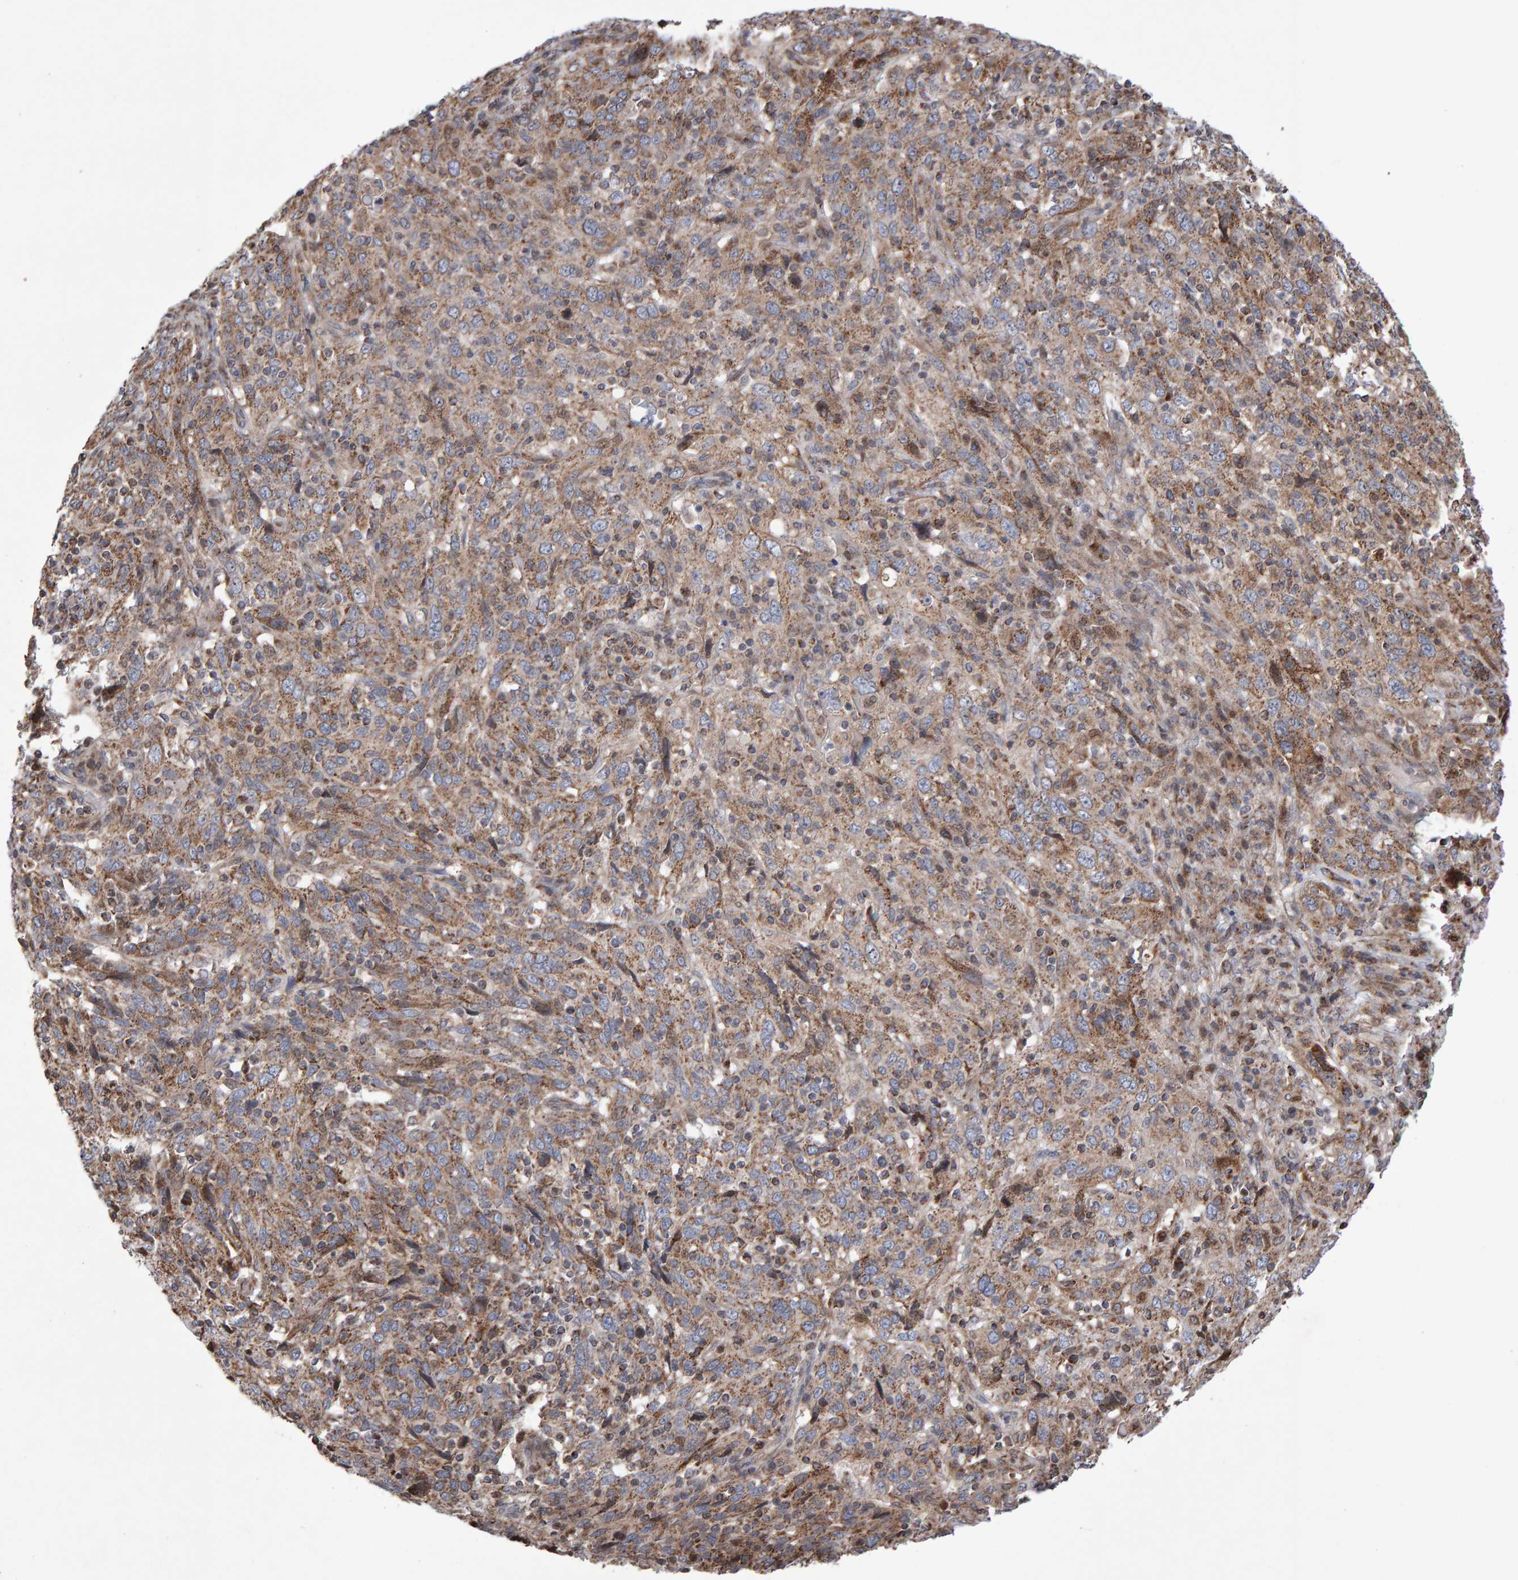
{"staining": {"intensity": "weak", "quantity": ">75%", "location": "cytoplasmic/membranous"}, "tissue": "cervical cancer", "cell_type": "Tumor cells", "image_type": "cancer", "snomed": [{"axis": "morphology", "description": "Squamous cell carcinoma, NOS"}, {"axis": "topography", "description": "Cervix"}], "caption": "Immunohistochemistry (IHC) image of squamous cell carcinoma (cervical) stained for a protein (brown), which reveals low levels of weak cytoplasmic/membranous expression in approximately >75% of tumor cells.", "gene": "PECR", "patient": {"sex": "female", "age": 46}}